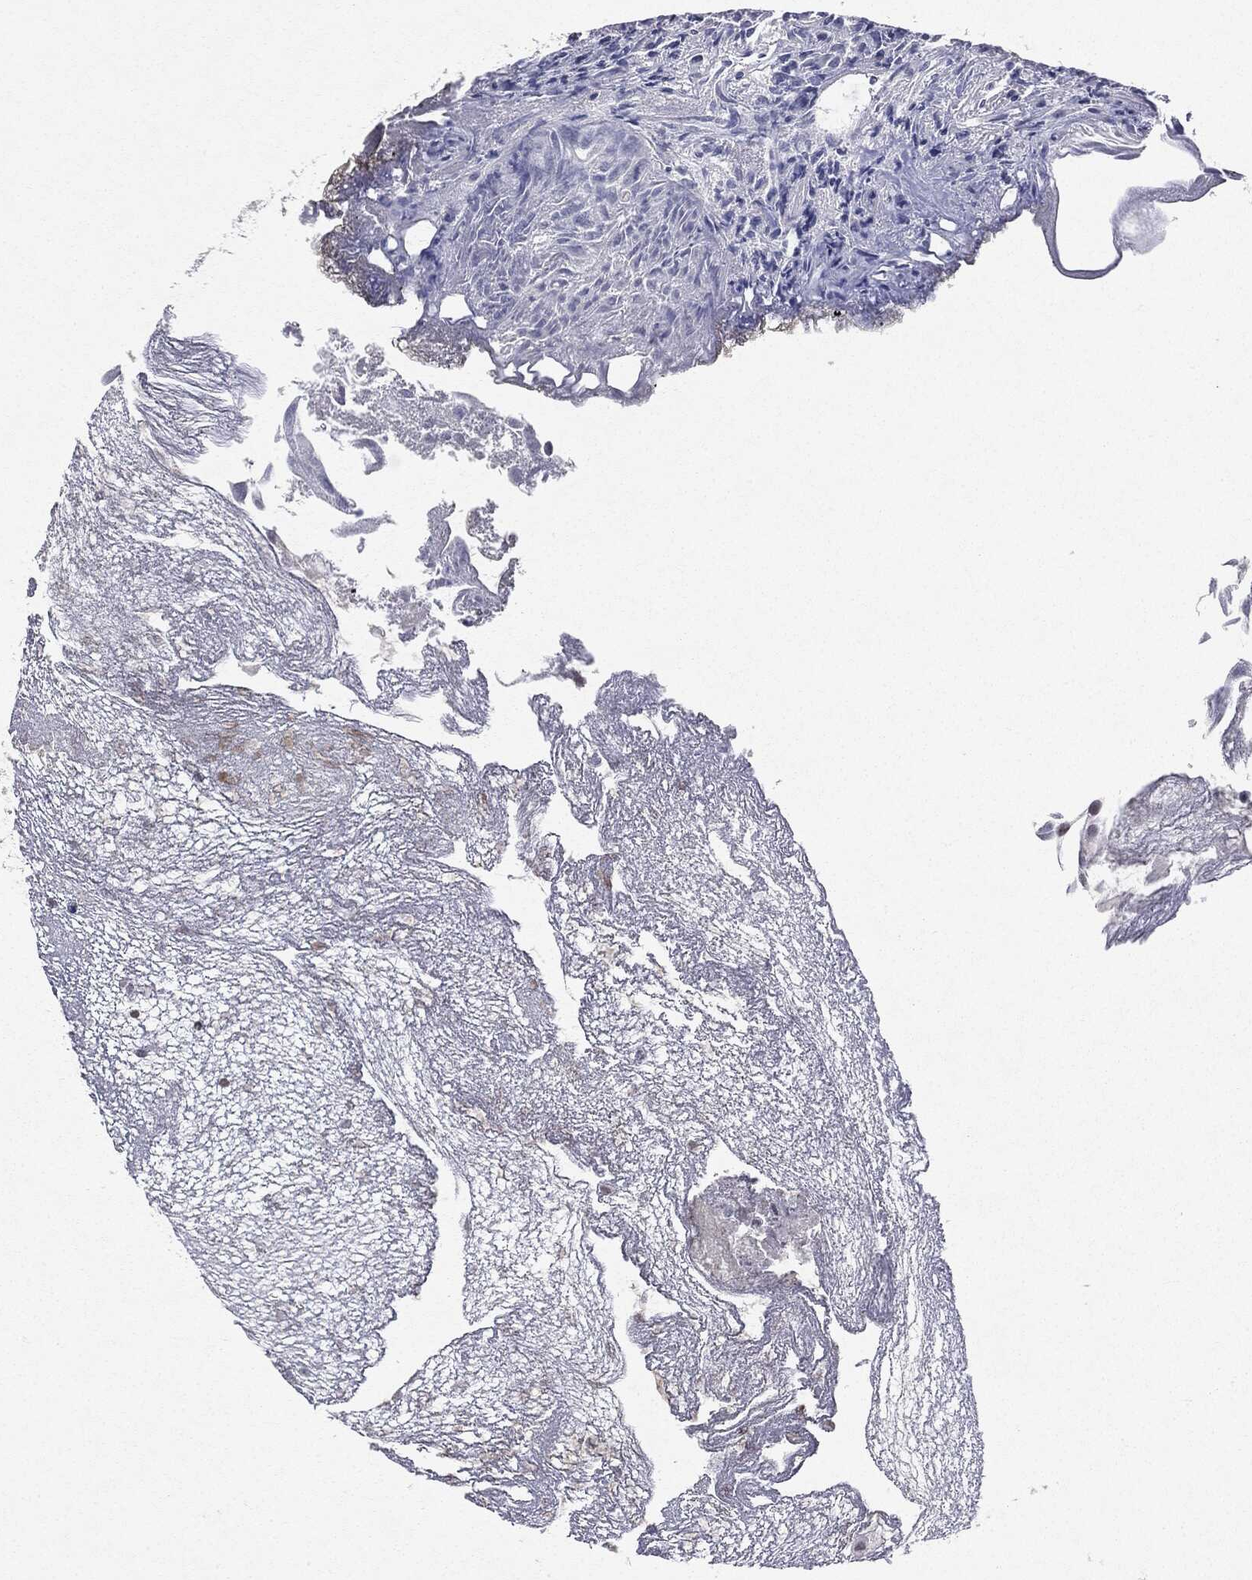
{"staining": {"intensity": "negative", "quantity": "none", "location": "none"}, "tissue": "urothelial cancer", "cell_type": "Tumor cells", "image_type": "cancer", "snomed": [{"axis": "morphology", "description": "Urothelial carcinoma, High grade"}, {"axis": "topography", "description": "Urinary bladder"}], "caption": "Urothelial carcinoma (high-grade) was stained to show a protein in brown. There is no significant staining in tumor cells. (DAB (3,3'-diaminobenzidine) immunohistochemistry visualized using brightfield microscopy, high magnification).", "gene": "KIF2C", "patient": {"sex": "female", "age": 79}}